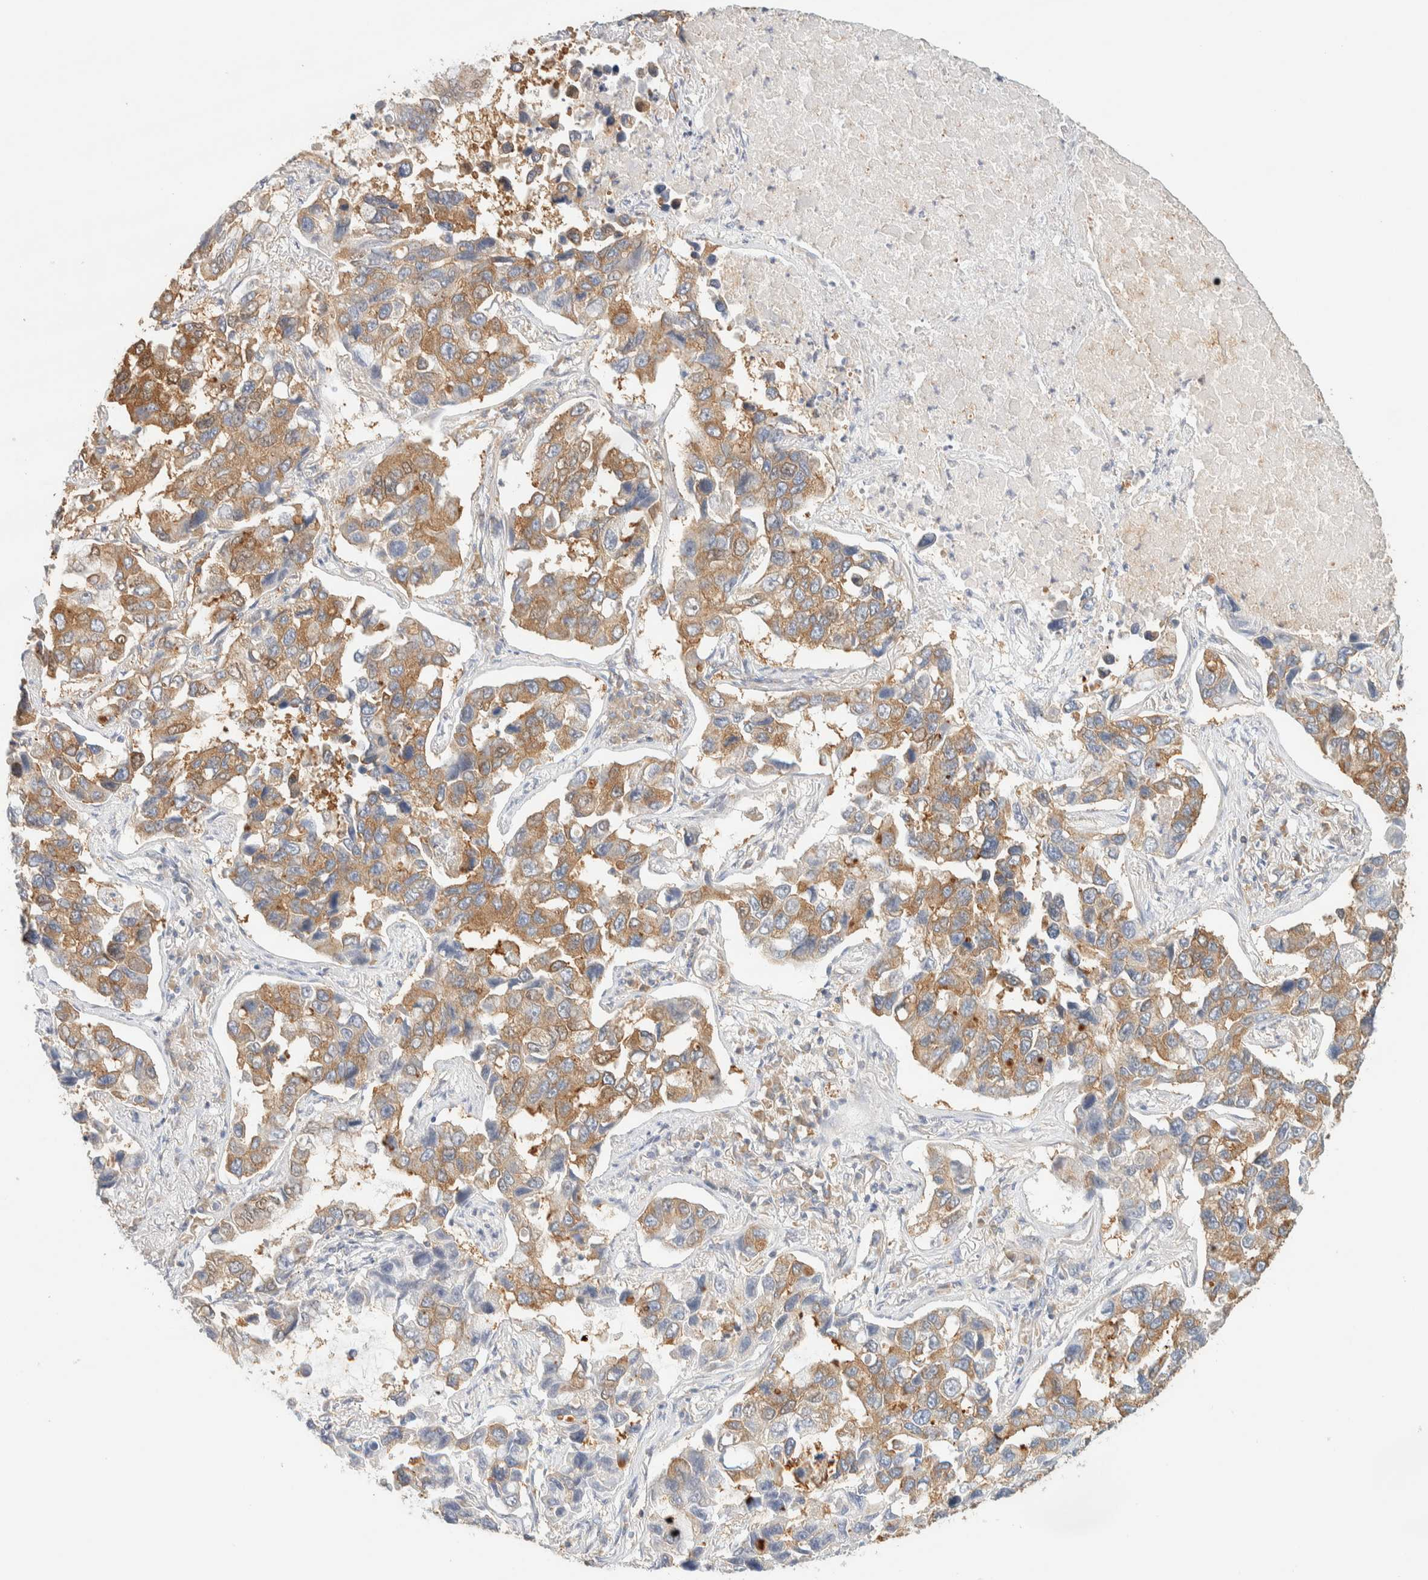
{"staining": {"intensity": "moderate", "quantity": ">75%", "location": "cytoplasmic/membranous"}, "tissue": "lung cancer", "cell_type": "Tumor cells", "image_type": "cancer", "snomed": [{"axis": "morphology", "description": "Adenocarcinoma, NOS"}, {"axis": "topography", "description": "Lung"}], "caption": "Brown immunohistochemical staining in lung cancer (adenocarcinoma) shows moderate cytoplasmic/membranous expression in about >75% of tumor cells.", "gene": "TBC1D8B", "patient": {"sex": "male", "age": 64}}